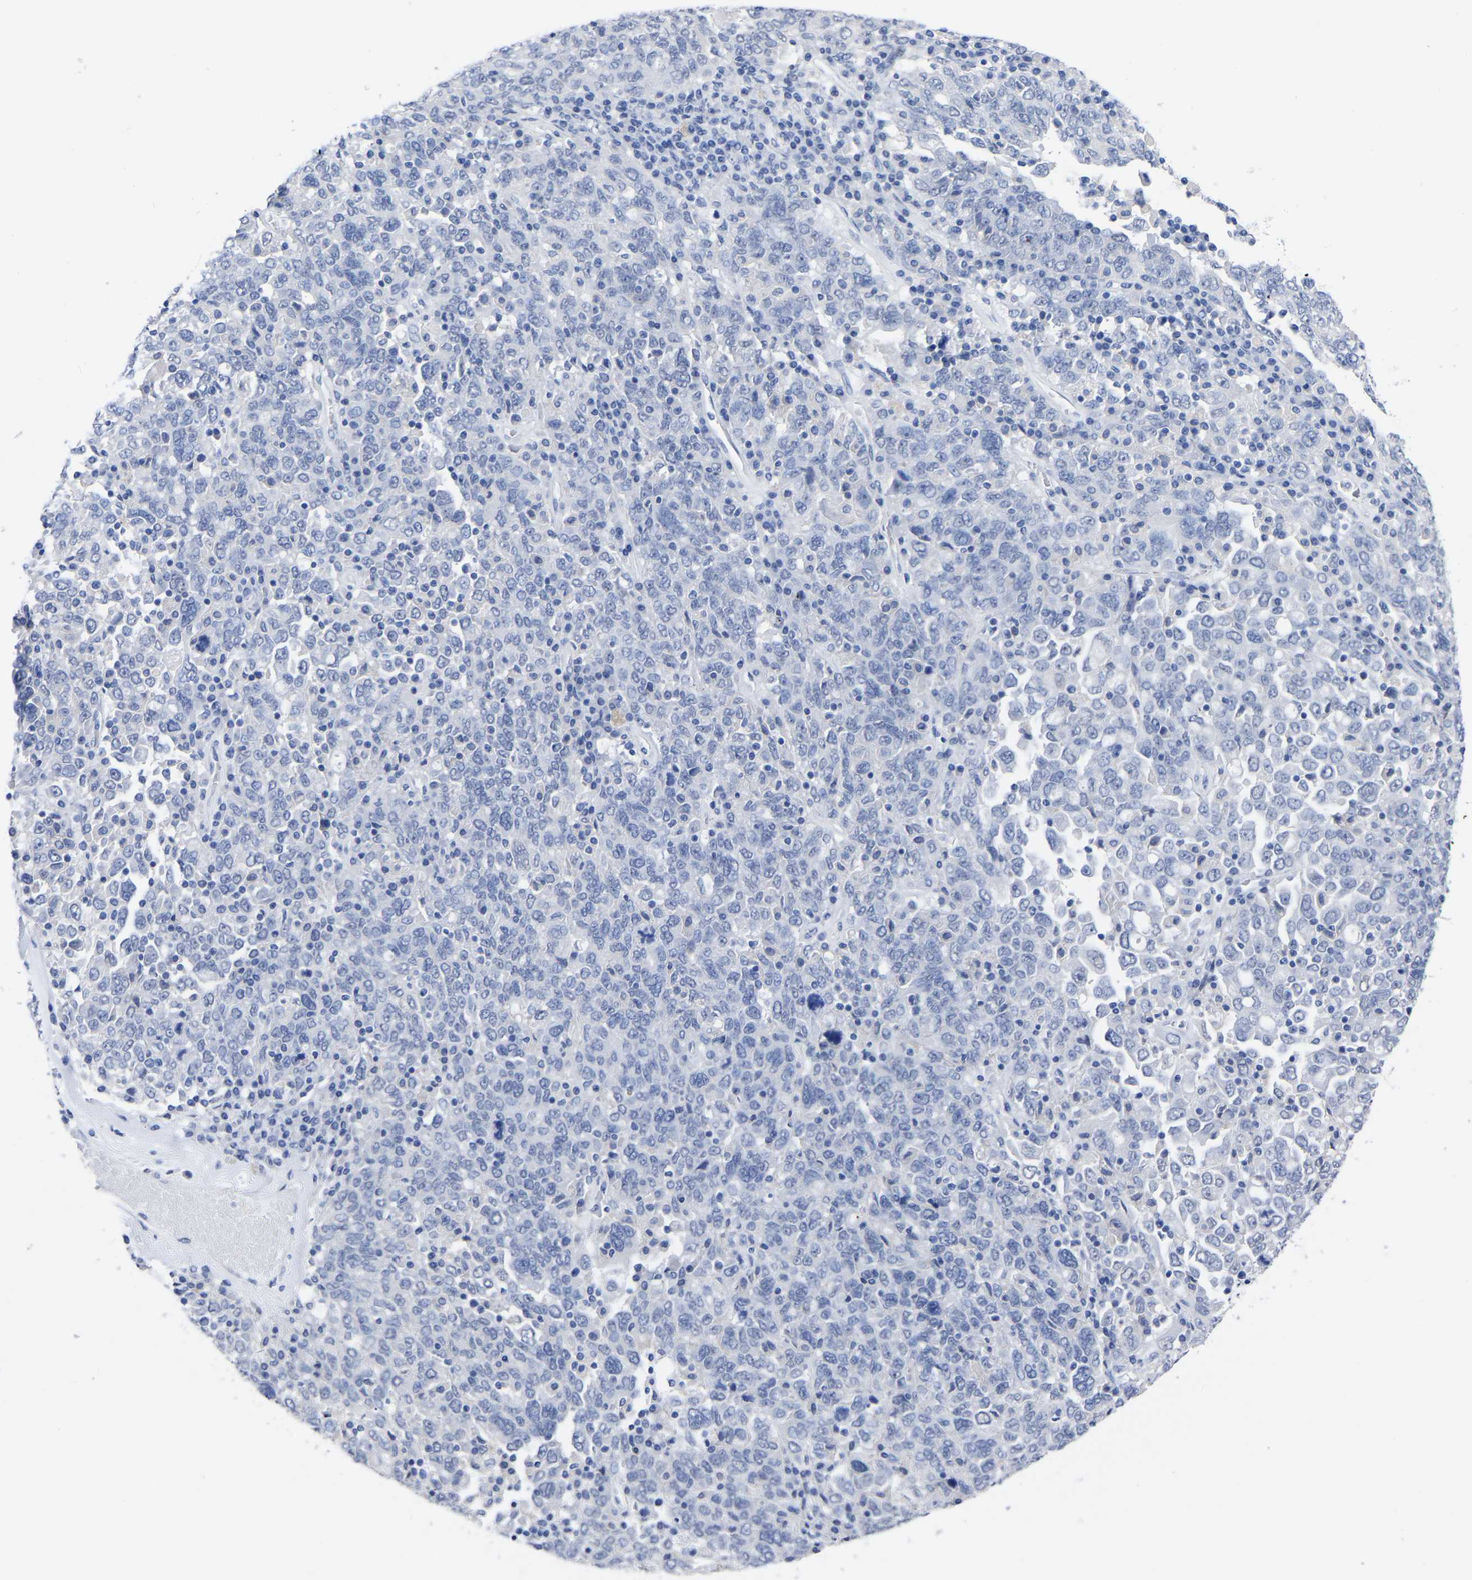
{"staining": {"intensity": "negative", "quantity": "none", "location": "none"}, "tissue": "ovarian cancer", "cell_type": "Tumor cells", "image_type": "cancer", "snomed": [{"axis": "morphology", "description": "Carcinoma, endometroid"}, {"axis": "topography", "description": "Ovary"}], "caption": "Endometroid carcinoma (ovarian) was stained to show a protein in brown. There is no significant staining in tumor cells.", "gene": "ANXA13", "patient": {"sex": "female", "age": 62}}